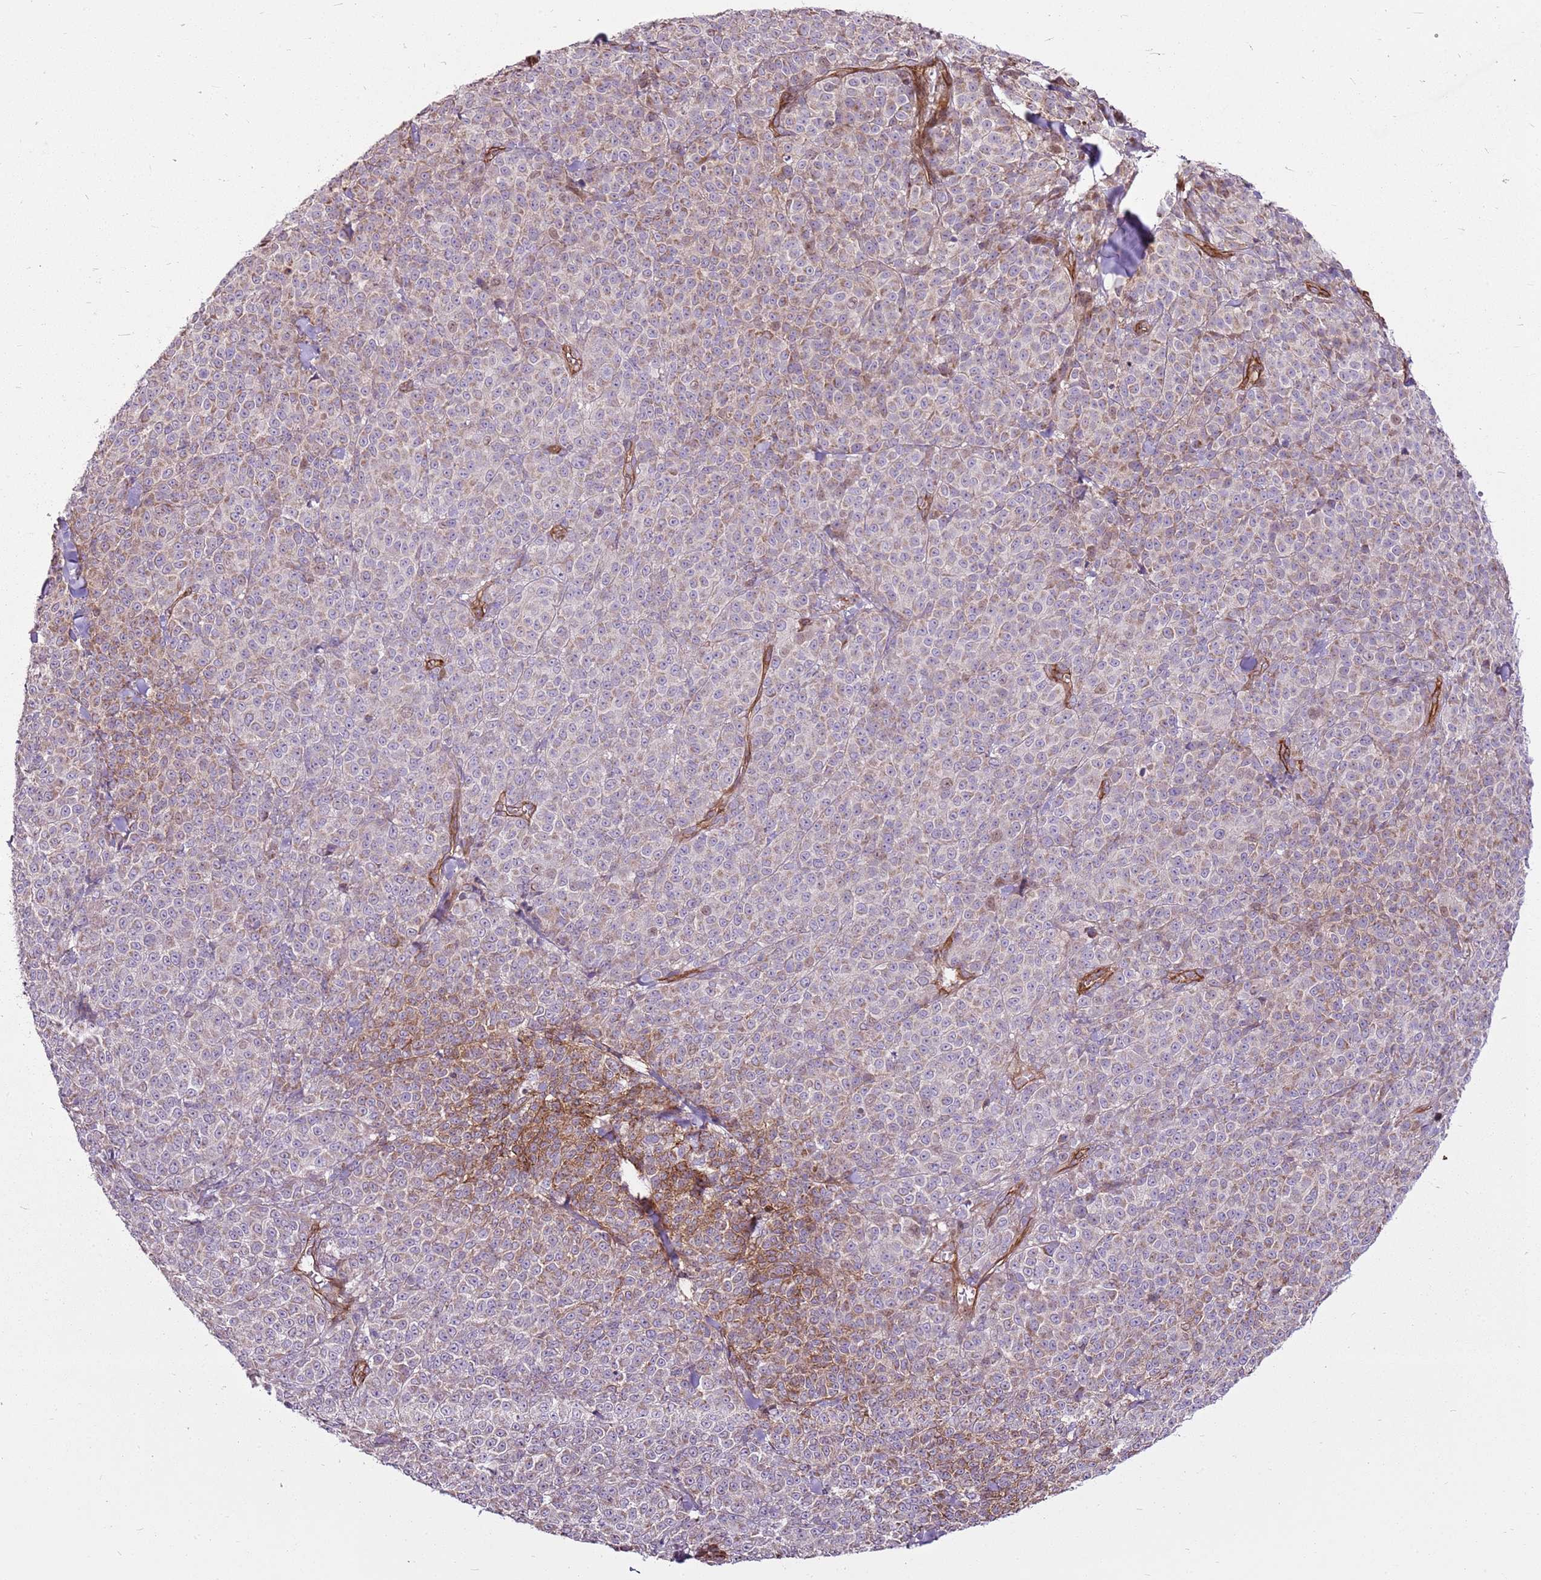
{"staining": {"intensity": "moderate", "quantity": "<25%", "location": "cytoplasmic/membranous"}, "tissue": "melanoma", "cell_type": "Tumor cells", "image_type": "cancer", "snomed": [{"axis": "morphology", "description": "Normal tissue, NOS"}, {"axis": "morphology", "description": "Malignant melanoma, NOS"}, {"axis": "topography", "description": "Skin"}], "caption": "Immunohistochemistry (IHC) (DAB) staining of melanoma exhibits moderate cytoplasmic/membranous protein staining in approximately <25% of tumor cells.", "gene": "ZNF827", "patient": {"sex": "female", "age": 34}}